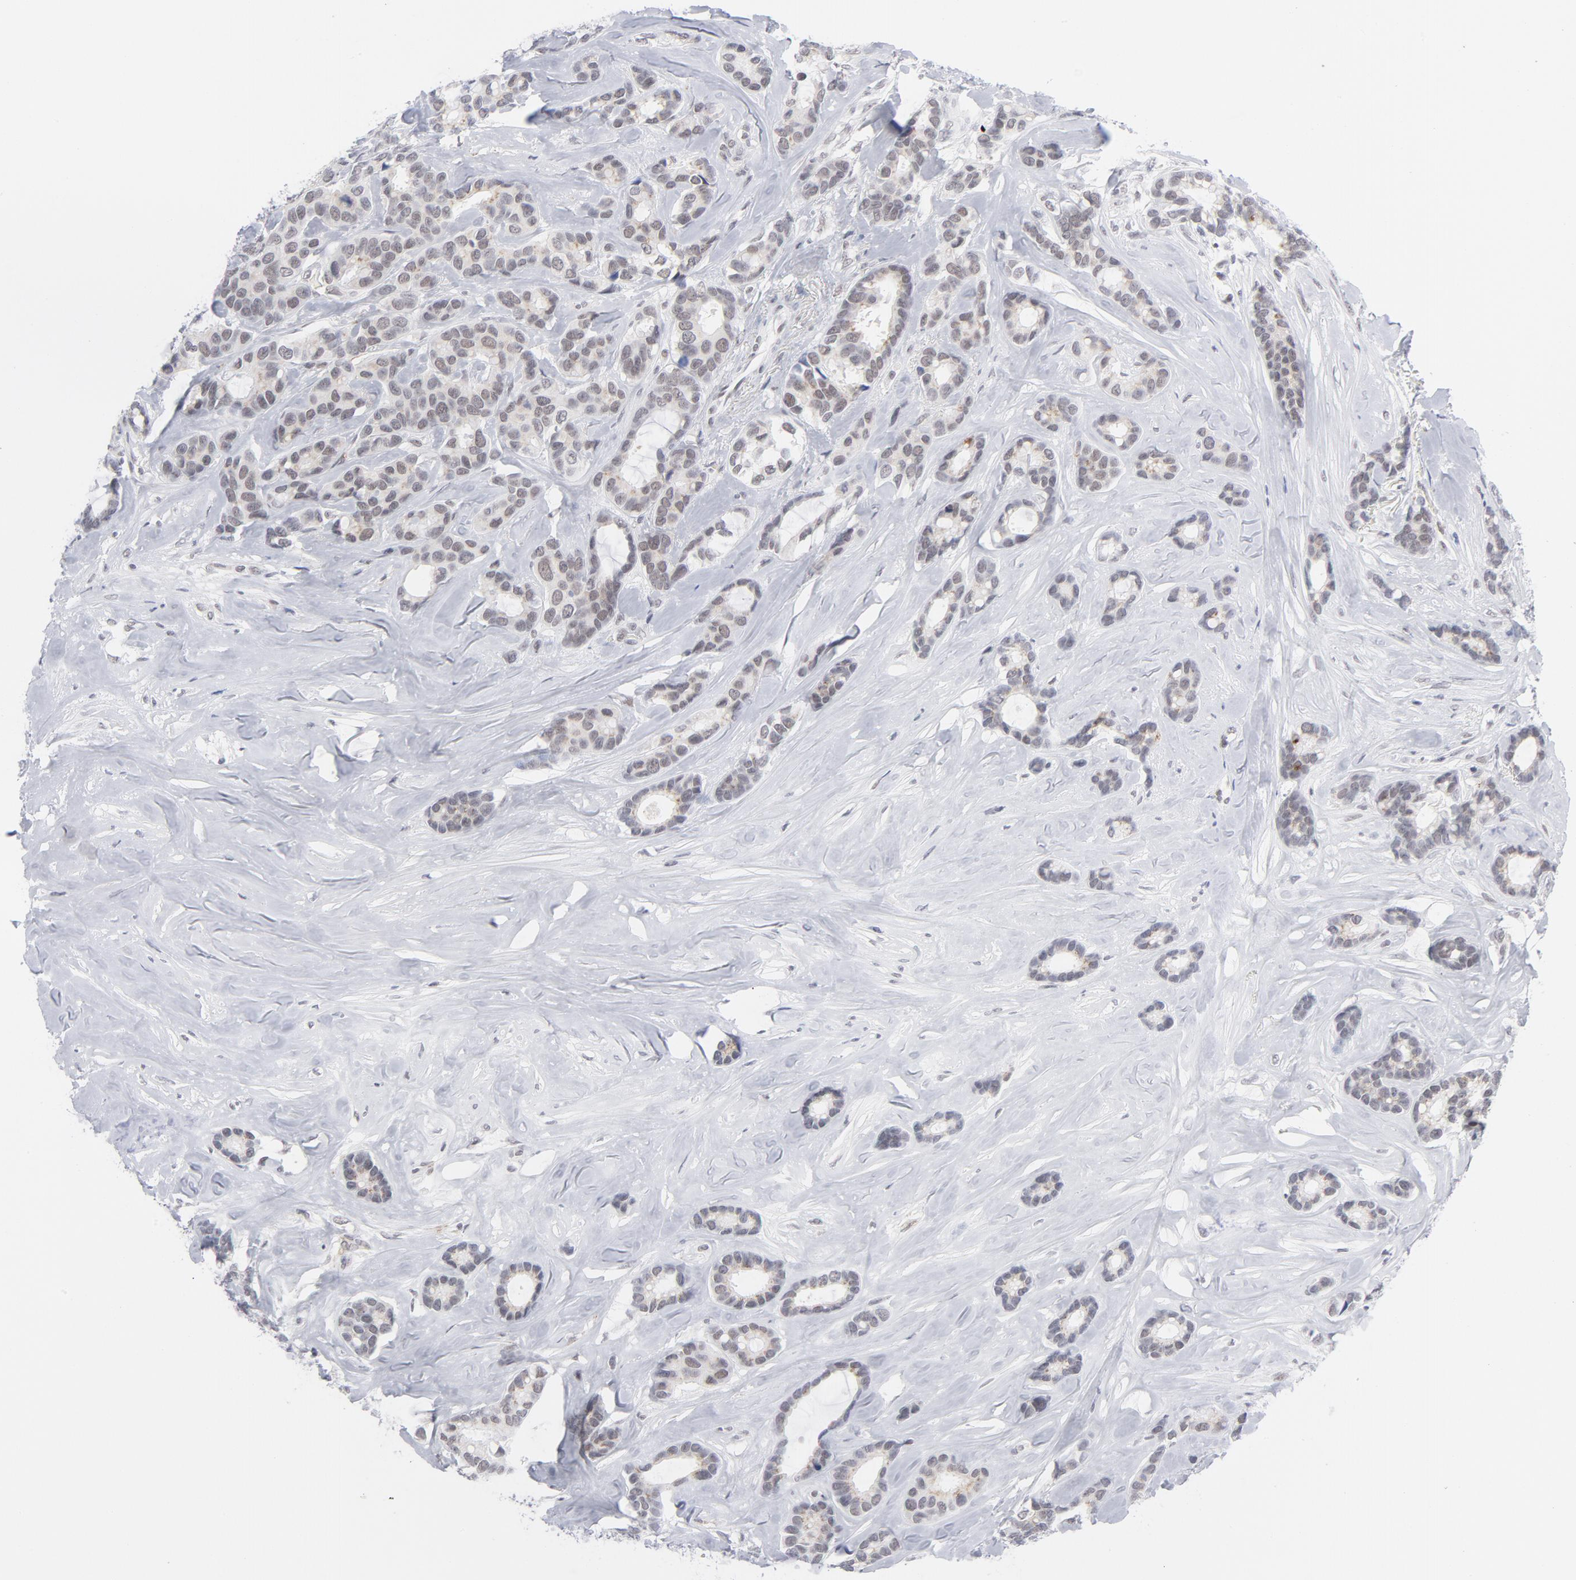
{"staining": {"intensity": "weak", "quantity": "25%-75%", "location": "nuclear"}, "tissue": "breast cancer", "cell_type": "Tumor cells", "image_type": "cancer", "snomed": [{"axis": "morphology", "description": "Duct carcinoma"}, {"axis": "topography", "description": "Breast"}], "caption": "Weak nuclear expression is present in about 25%-75% of tumor cells in breast cancer. (brown staining indicates protein expression, while blue staining denotes nuclei).", "gene": "BAP1", "patient": {"sex": "female", "age": 87}}